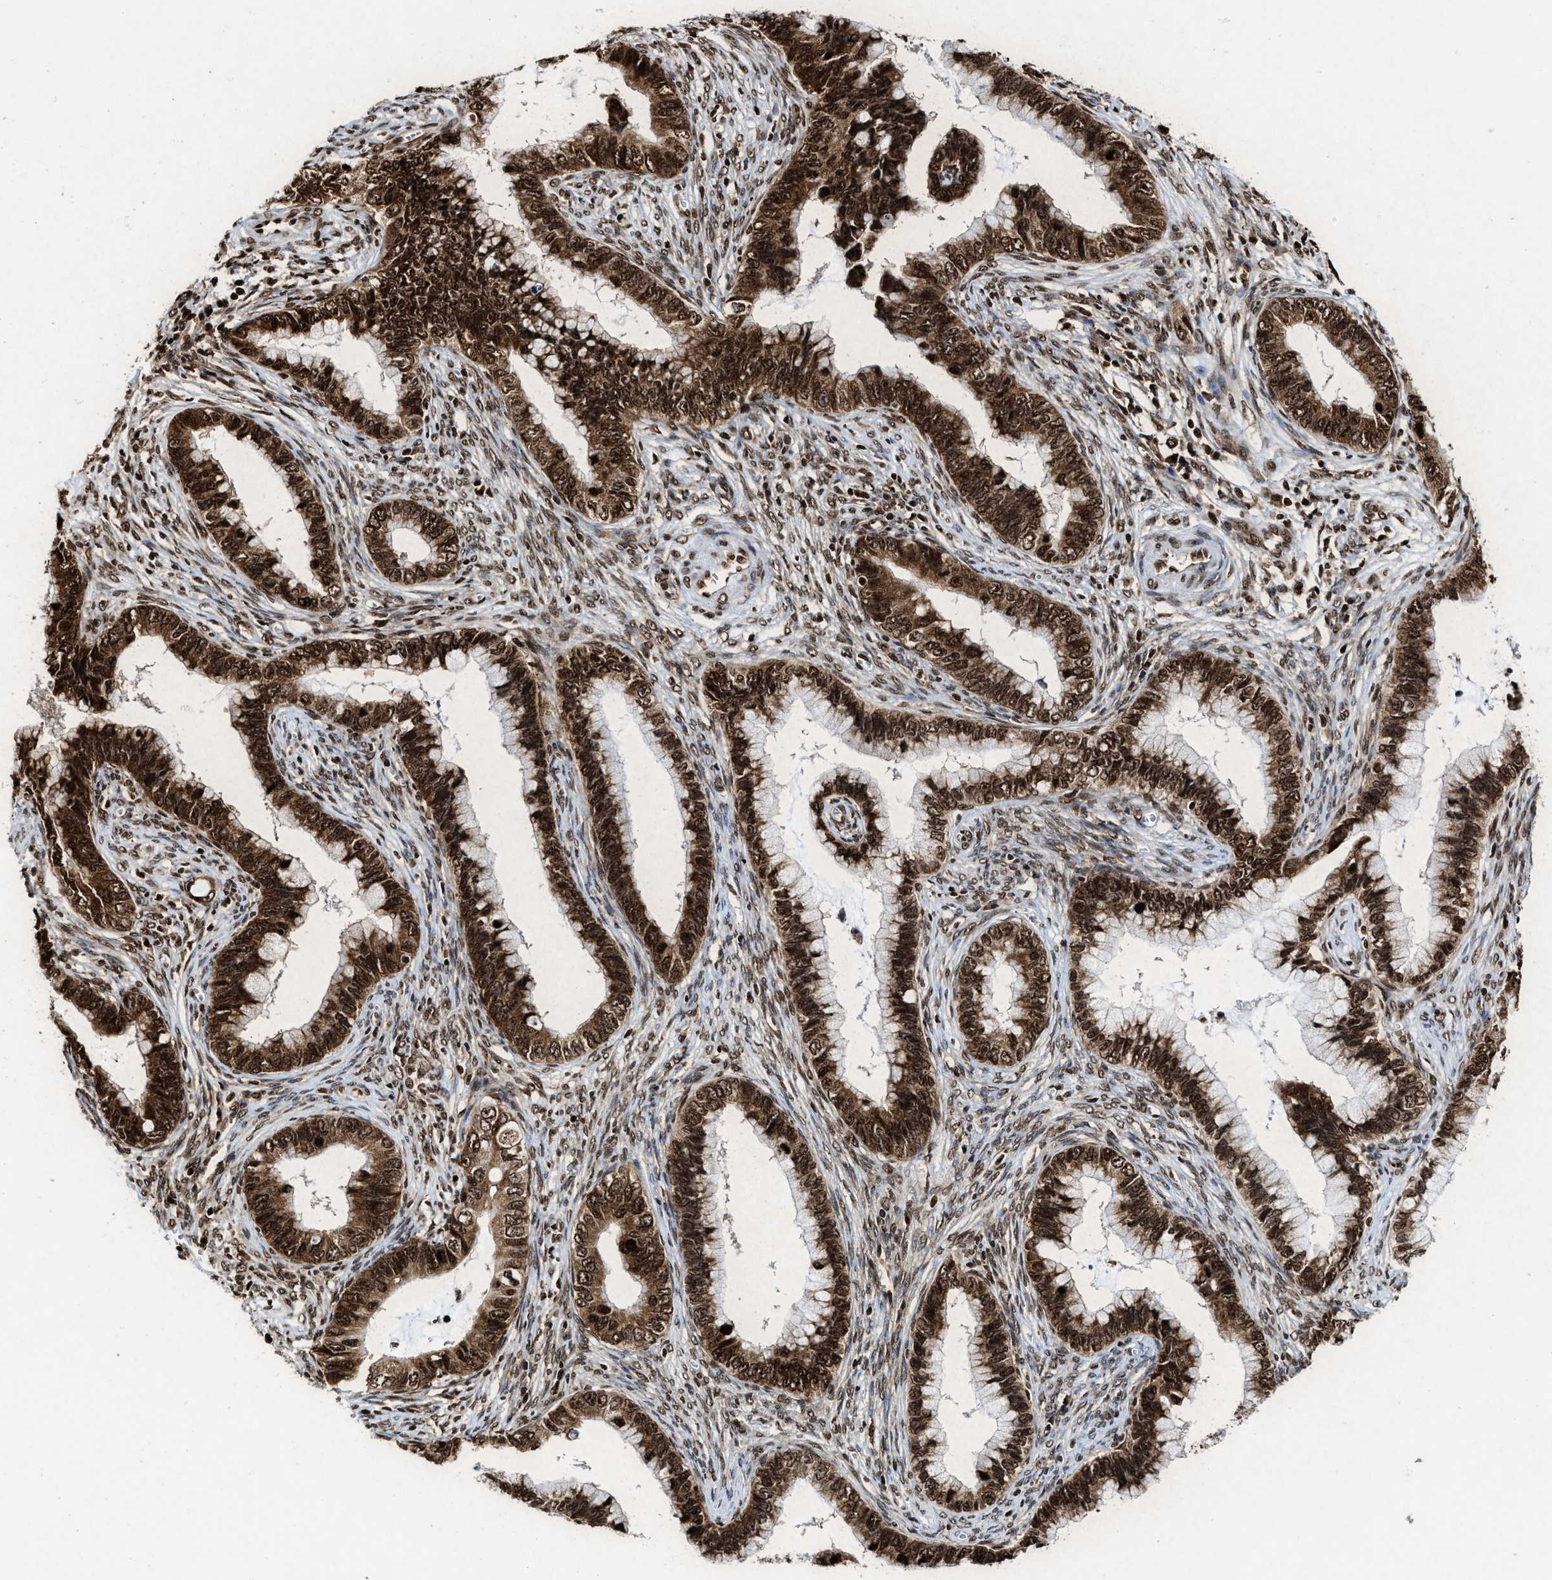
{"staining": {"intensity": "strong", "quantity": ">75%", "location": "cytoplasmic/membranous,nuclear"}, "tissue": "cervical cancer", "cell_type": "Tumor cells", "image_type": "cancer", "snomed": [{"axis": "morphology", "description": "Adenocarcinoma, NOS"}, {"axis": "topography", "description": "Cervix"}], "caption": "Immunohistochemical staining of cervical cancer reveals high levels of strong cytoplasmic/membranous and nuclear expression in approximately >75% of tumor cells.", "gene": "ALYREF", "patient": {"sex": "female", "age": 44}}